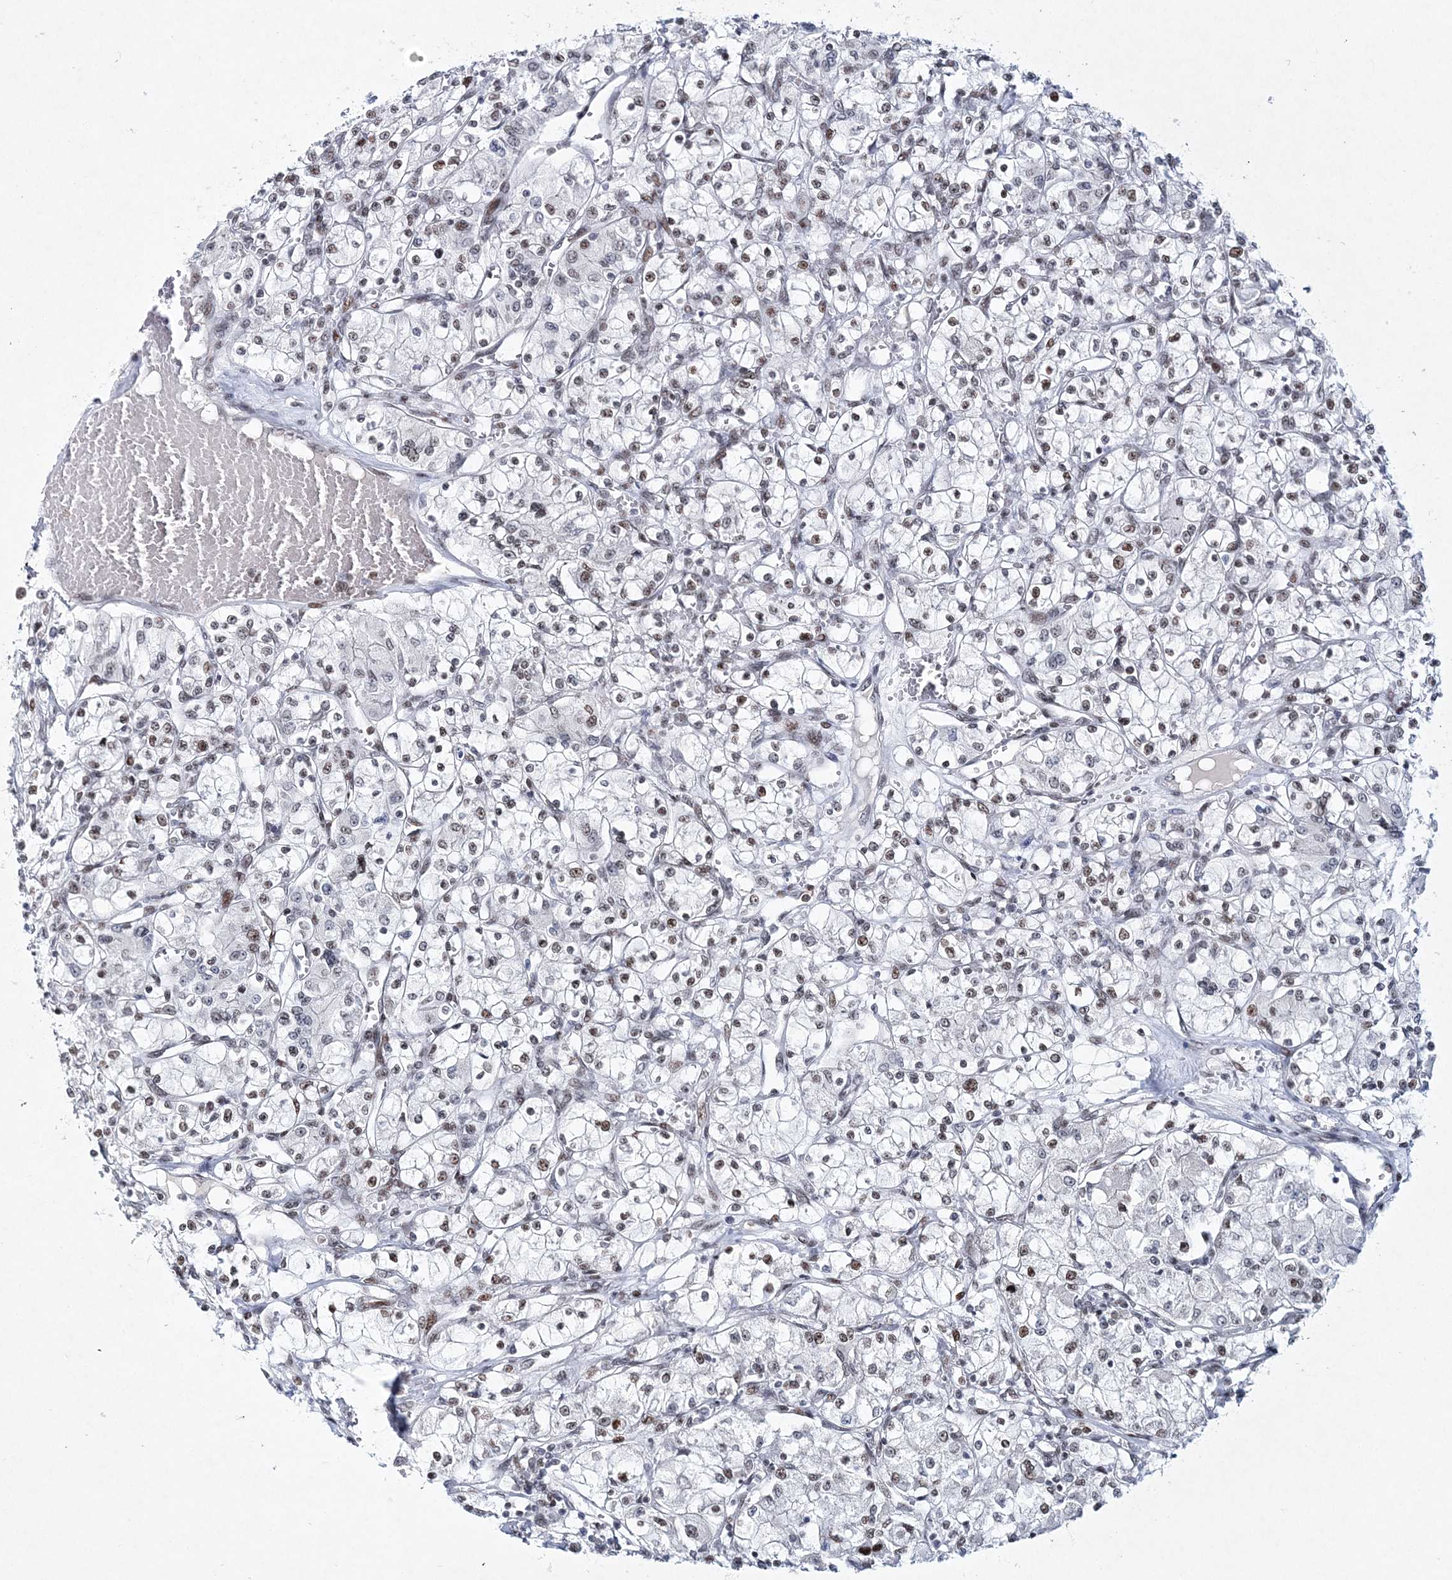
{"staining": {"intensity": "weak", "quantity": "25%-75%", "location": "nuclear"}, "tissue": "renal cancer", "cell_type": "Tumor cells", "image_type": "cancer", "snomed": [{"axis": "morphology", "description": "Adenocarcinoma, NOS"}, {"axis": "topography", "description": "Kidney"}], "caption": "This is a histology image of IHC staining of renal cancer, which shows weak staining in the nuclear of tumor cells.", "gene": "LRRFIP2", "patient": {"sex": "female", "age": 59}}